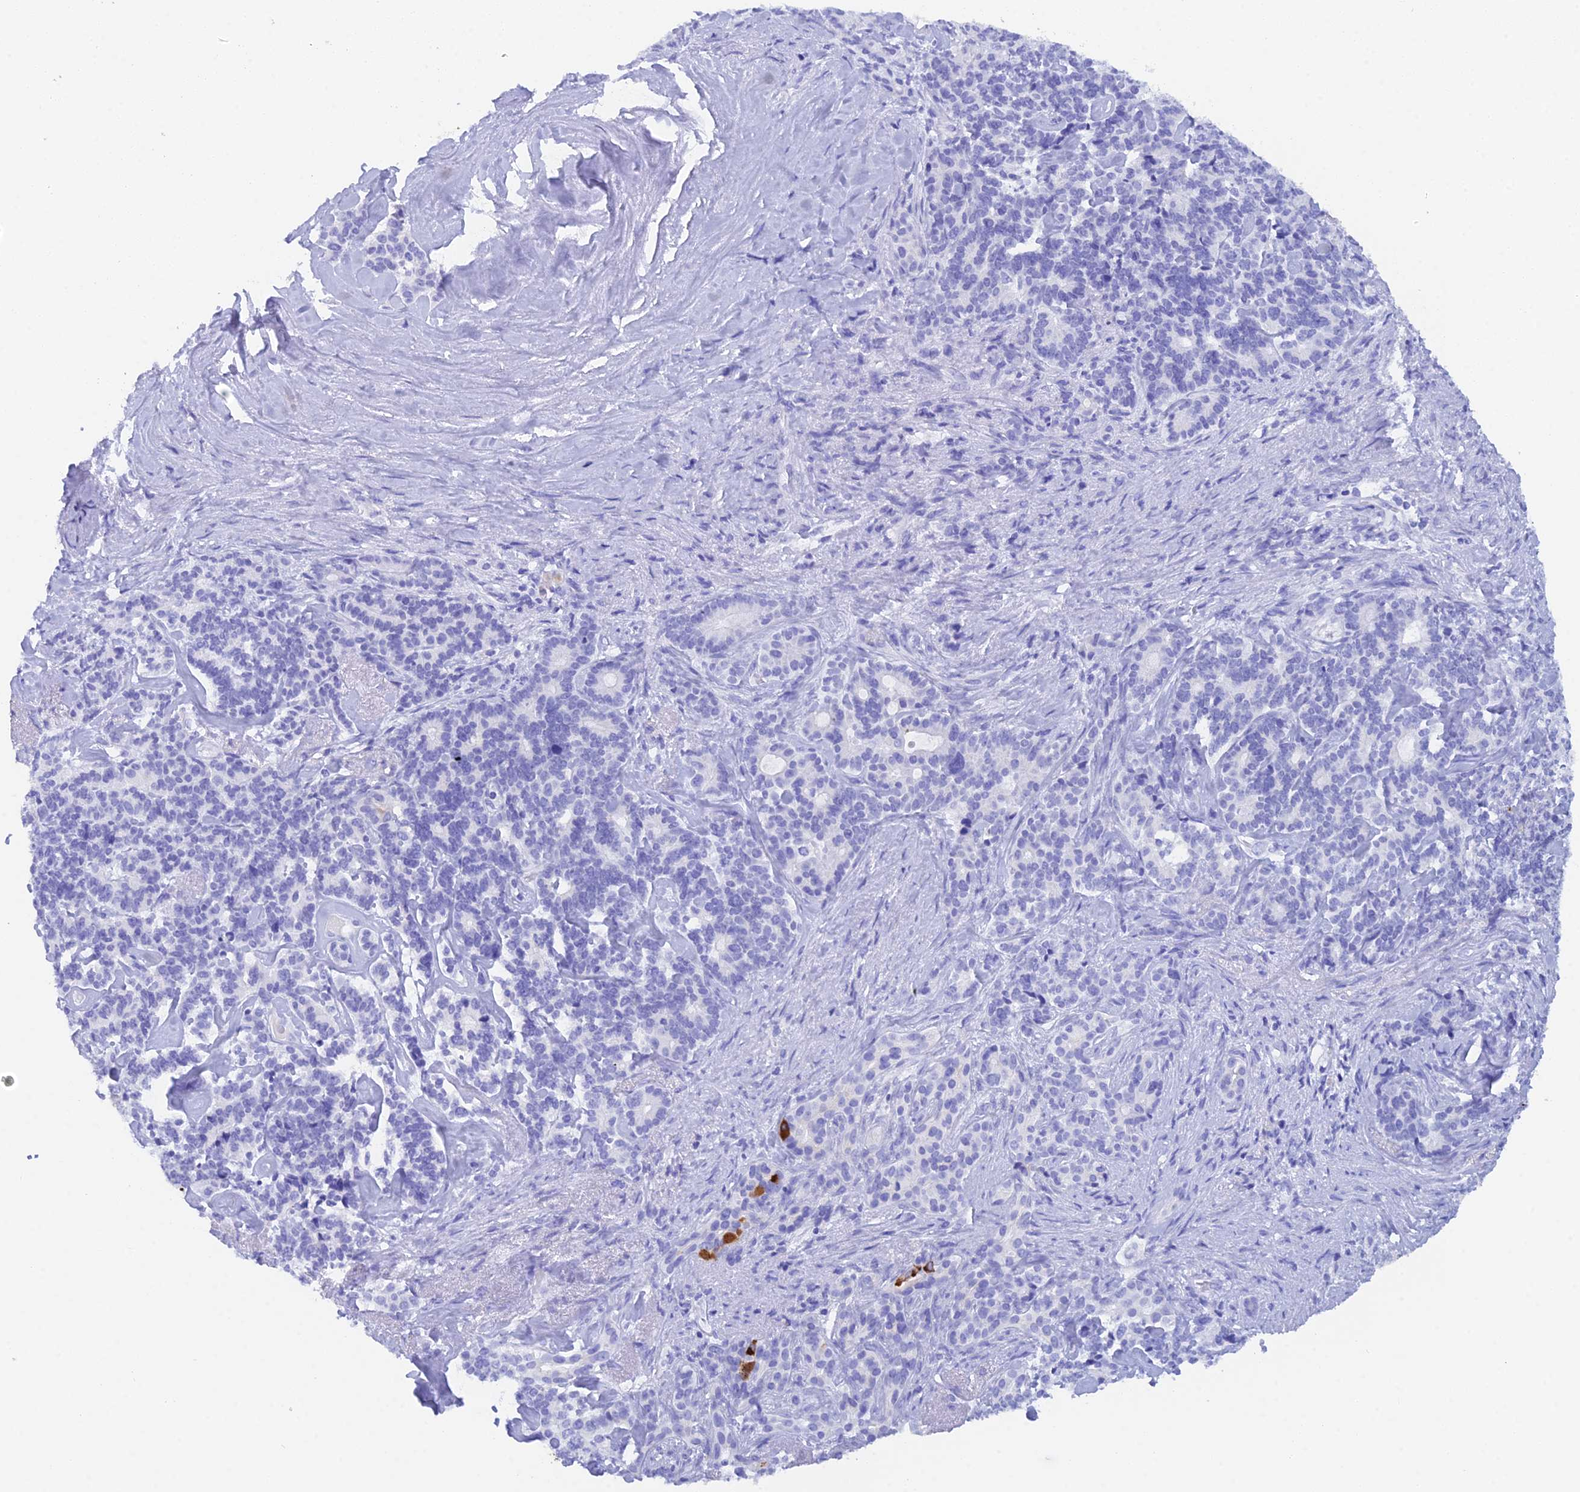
{"staining": {"intensity": "negative", "quantity": "none", "location": "none"}, "tissue": "pancreatic cancer", "cell_type": "Tumor cells", "image_type": "cancer", "snomed": [{"axis": "morphology", "description": "Adenocarcinoma, NOS"}, {"axis": "topography", "description": "Pancreas"}], "caption": "Immunohistochemical staining of human pancreatic cancer demonstrates no significant staining in tumor cells.", "gene": "REG1A", "patient": {"sex": "female", "age": 74}}